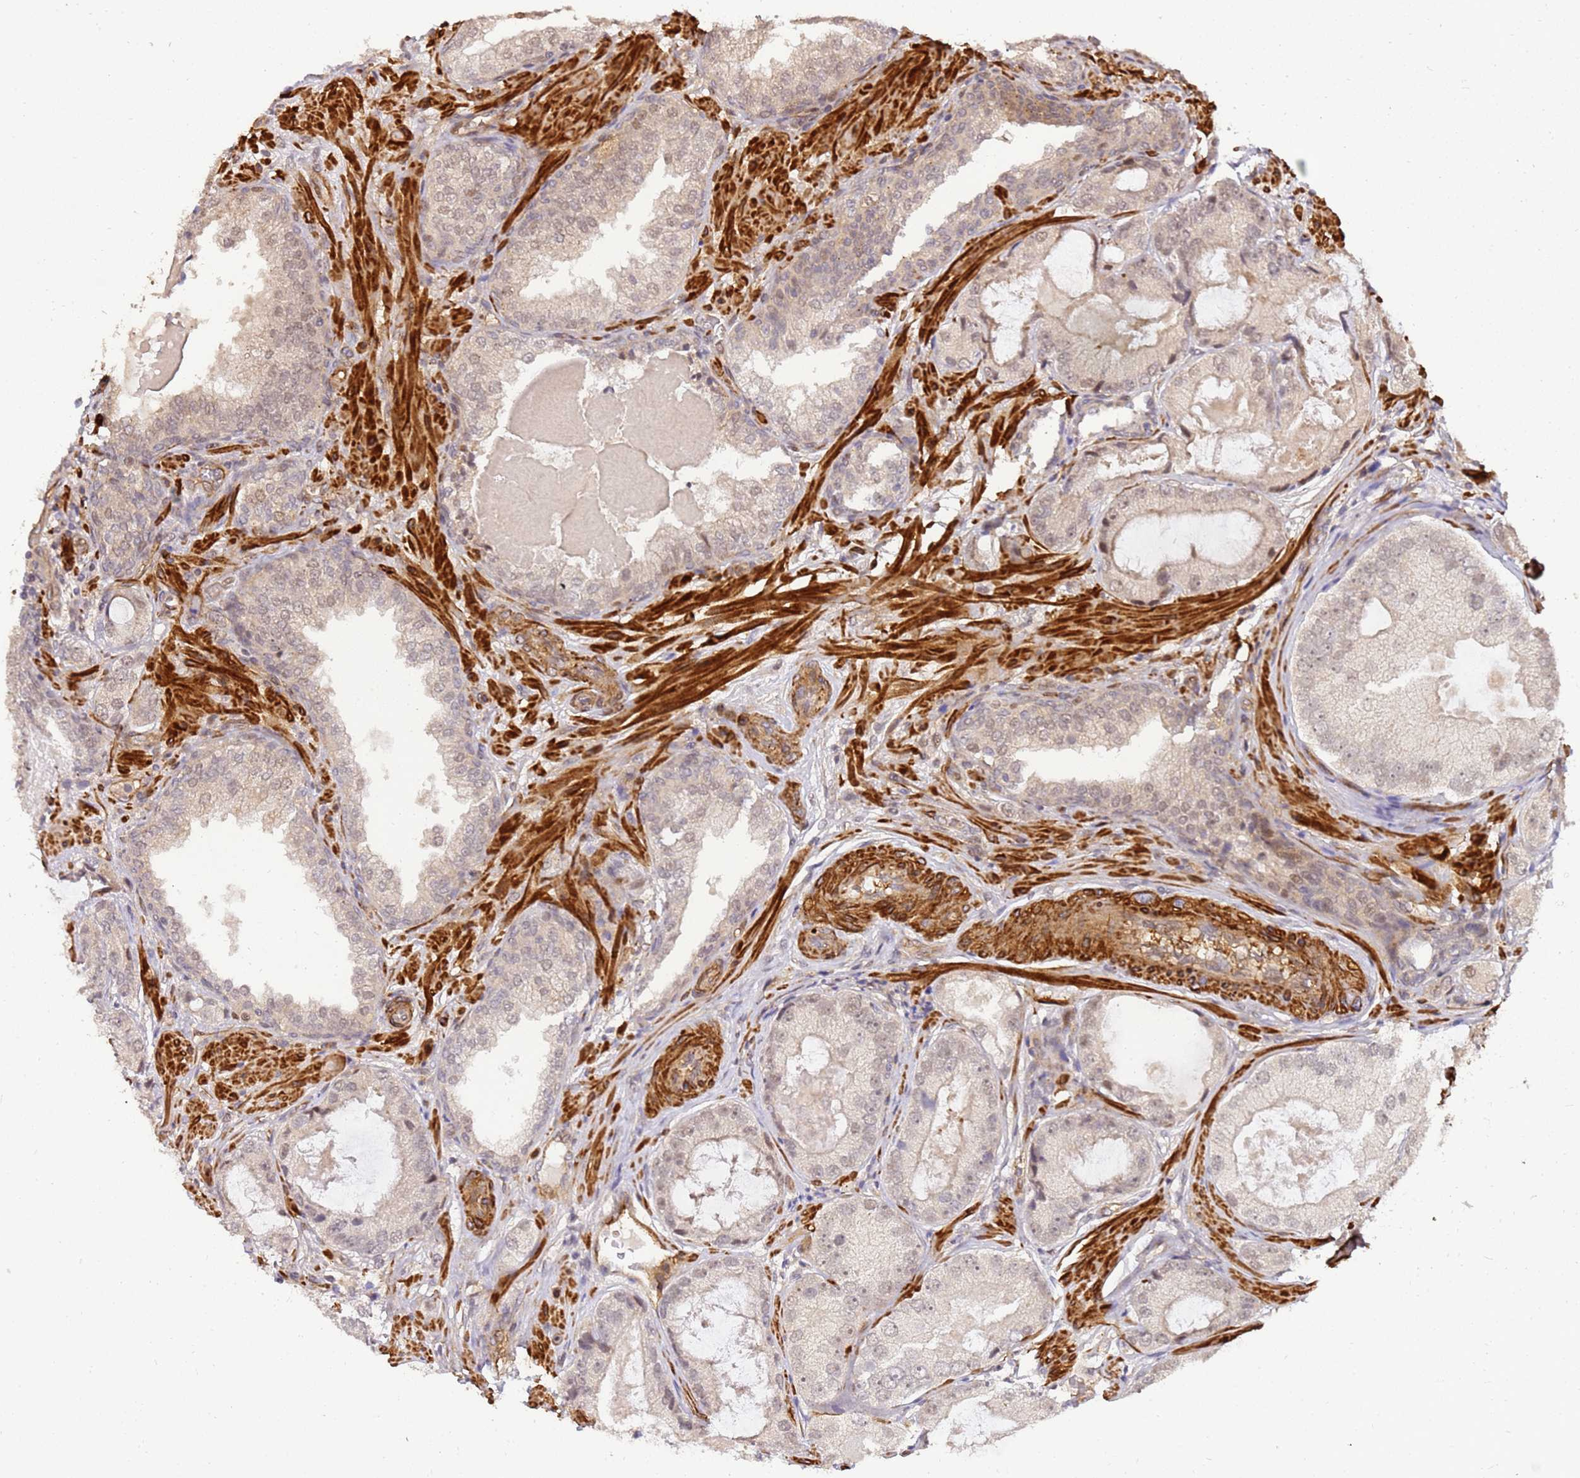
{"staining": {"intensity": "weak", "quantity": "<25%", "location": "nuclear"}, "tissue": "prostate cancer", "cell_type": "Tumor cells", "image_type": "cancer", "snomed": [{"axis": "morphology", "description": "Adenocarcinoma, High grade"}, {"axis": "topography", "description": "Prostate"}], "caption": "Immunohistochemical staining of human adenocarcinoma (high-grade) (prostate) exhibits no significant positivity in tumor cells. (DAB (3,3'-diaminobenzidine) immunohistochemistry visualized using brightfield microscopy, high magnification).", "gene": "ST18", "patient": {"sex": "male", "age": 59}}